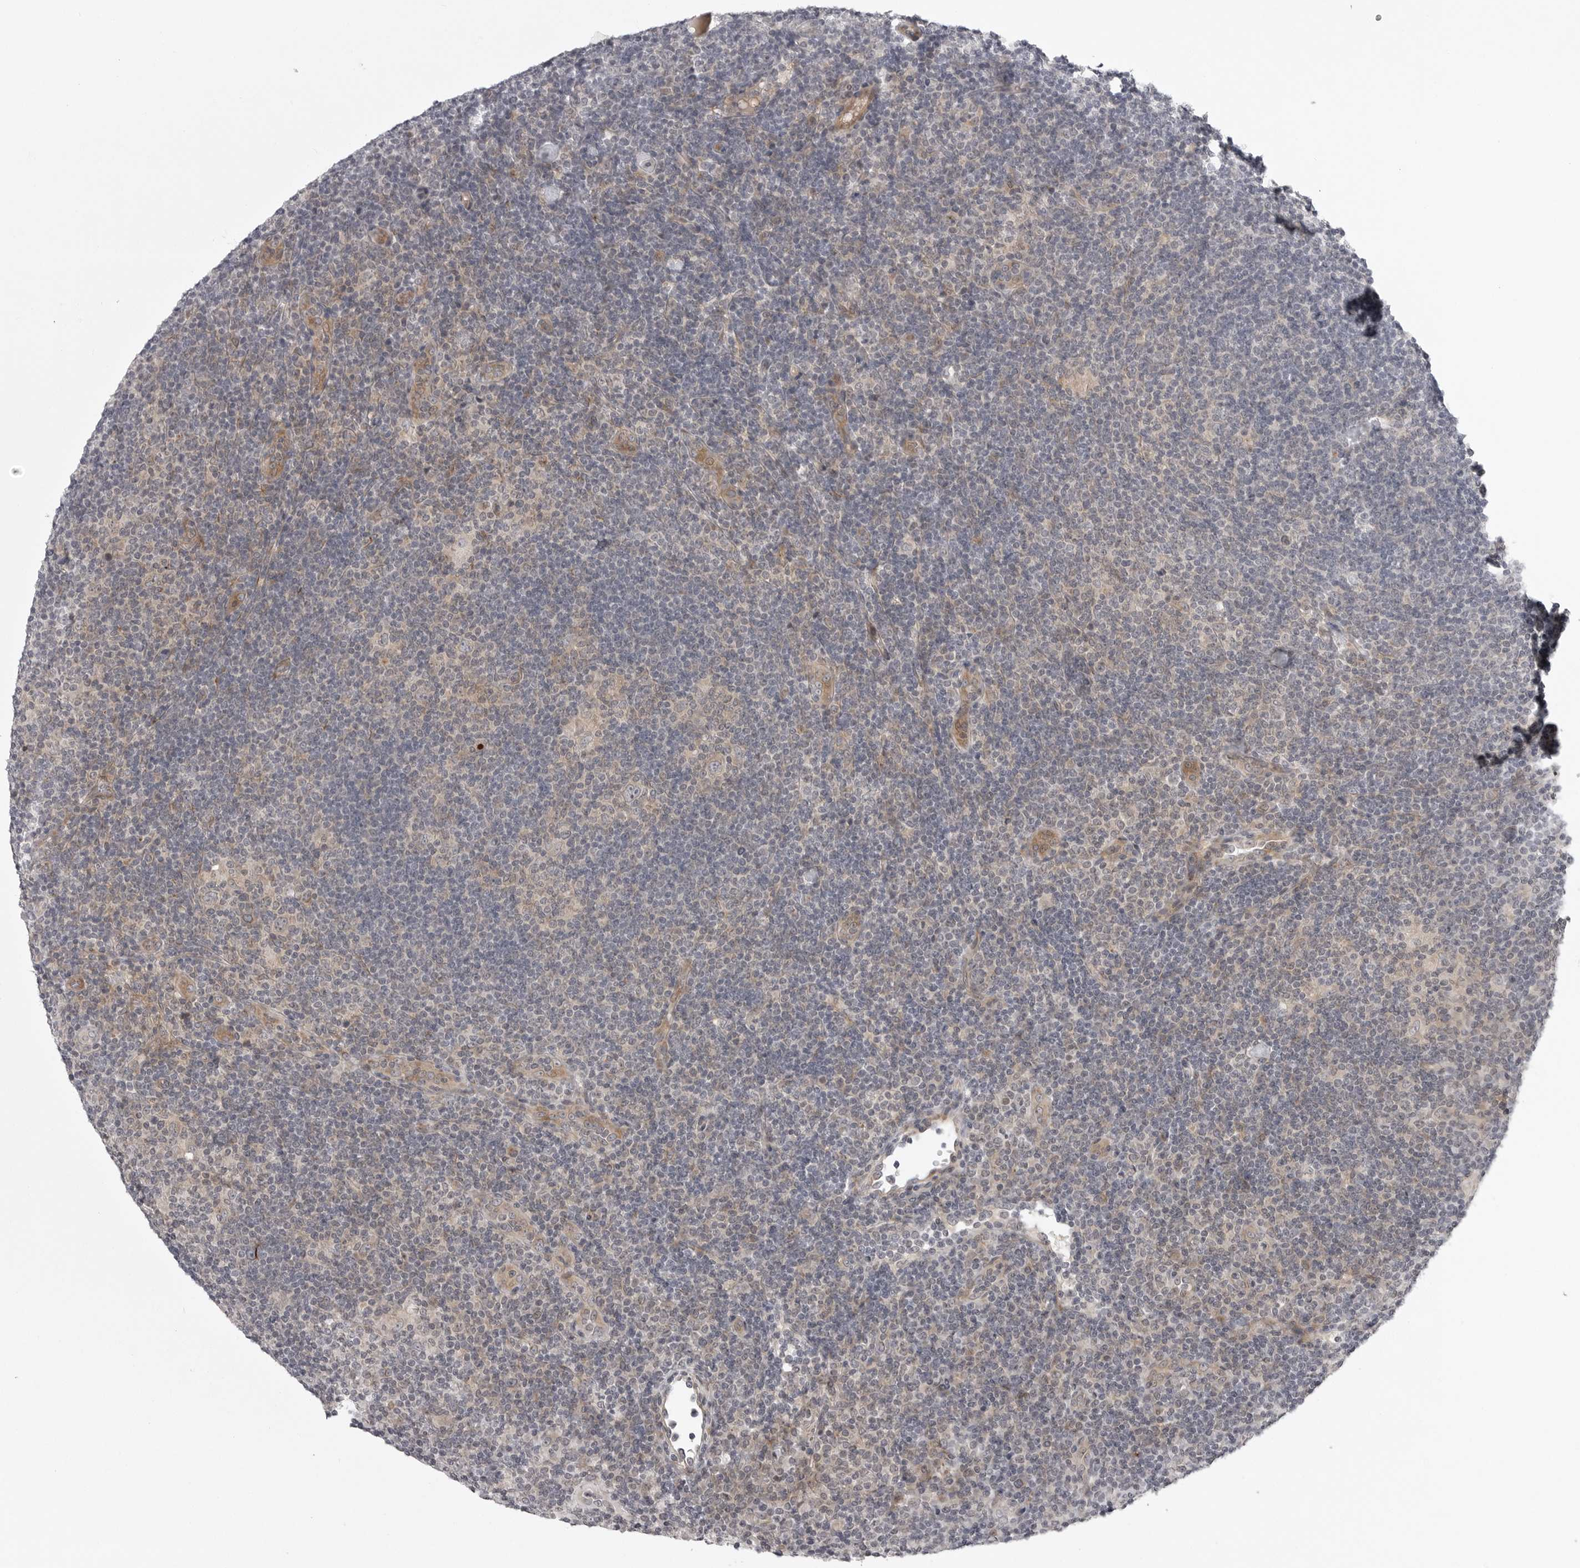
{"staining": {"intensity": "negative", "quantity": "none", "location": "none"}, "tissue": "lymphoma", "cell_type": "Tumor cells", "image_type": "cancer", "snomed": [{"axis": "morphology", "description": "Hodgkin's disease, NOS"}, {"axis": "topography", "description": "Lymph node"}], "caption": "Immunohistochemistry of human lymphoma exhibits no expression in tumor cells. (DAB immunohistochemistry (IHC), high magnification).", "gene": "CD300LD", "patient": {"sex": "female", "age": 57}}